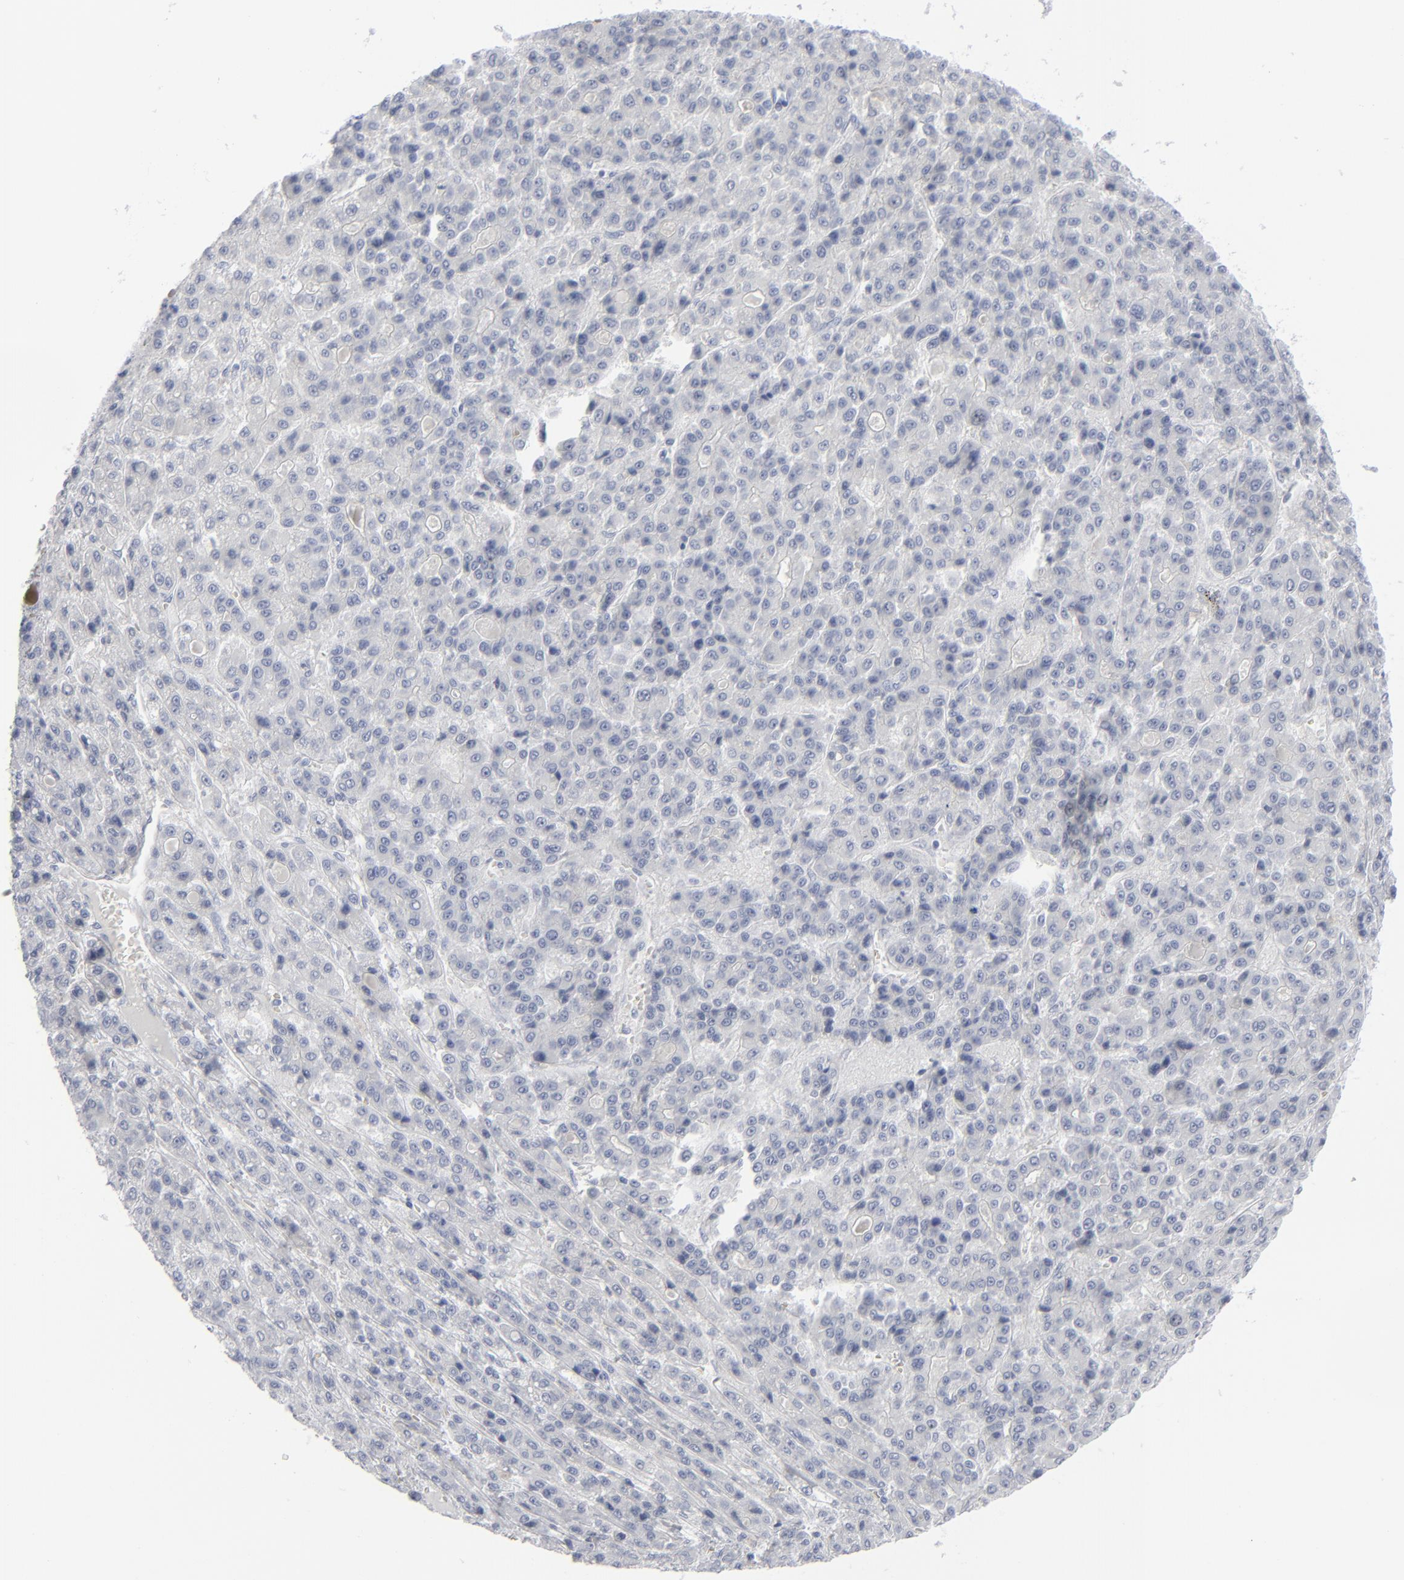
{"staining": {"intensity": "negative", "quantity": "none", "location": "none"}, "tissue": "liver cancer", "cell_type": "Tumor cells", "image_type": "cancer", "snomed": [{"axis": "morphology", "description": "Carcinoma, Hepatocellular, NOS"}, {"axis": "topography", "description": "Liver"}], "caption": "Liver cancer was stained to show a protein in brown. There is no significant positivity in tumor cells.", "gene": "MSLN", "patient": {"sex": "male", "age": 70}}